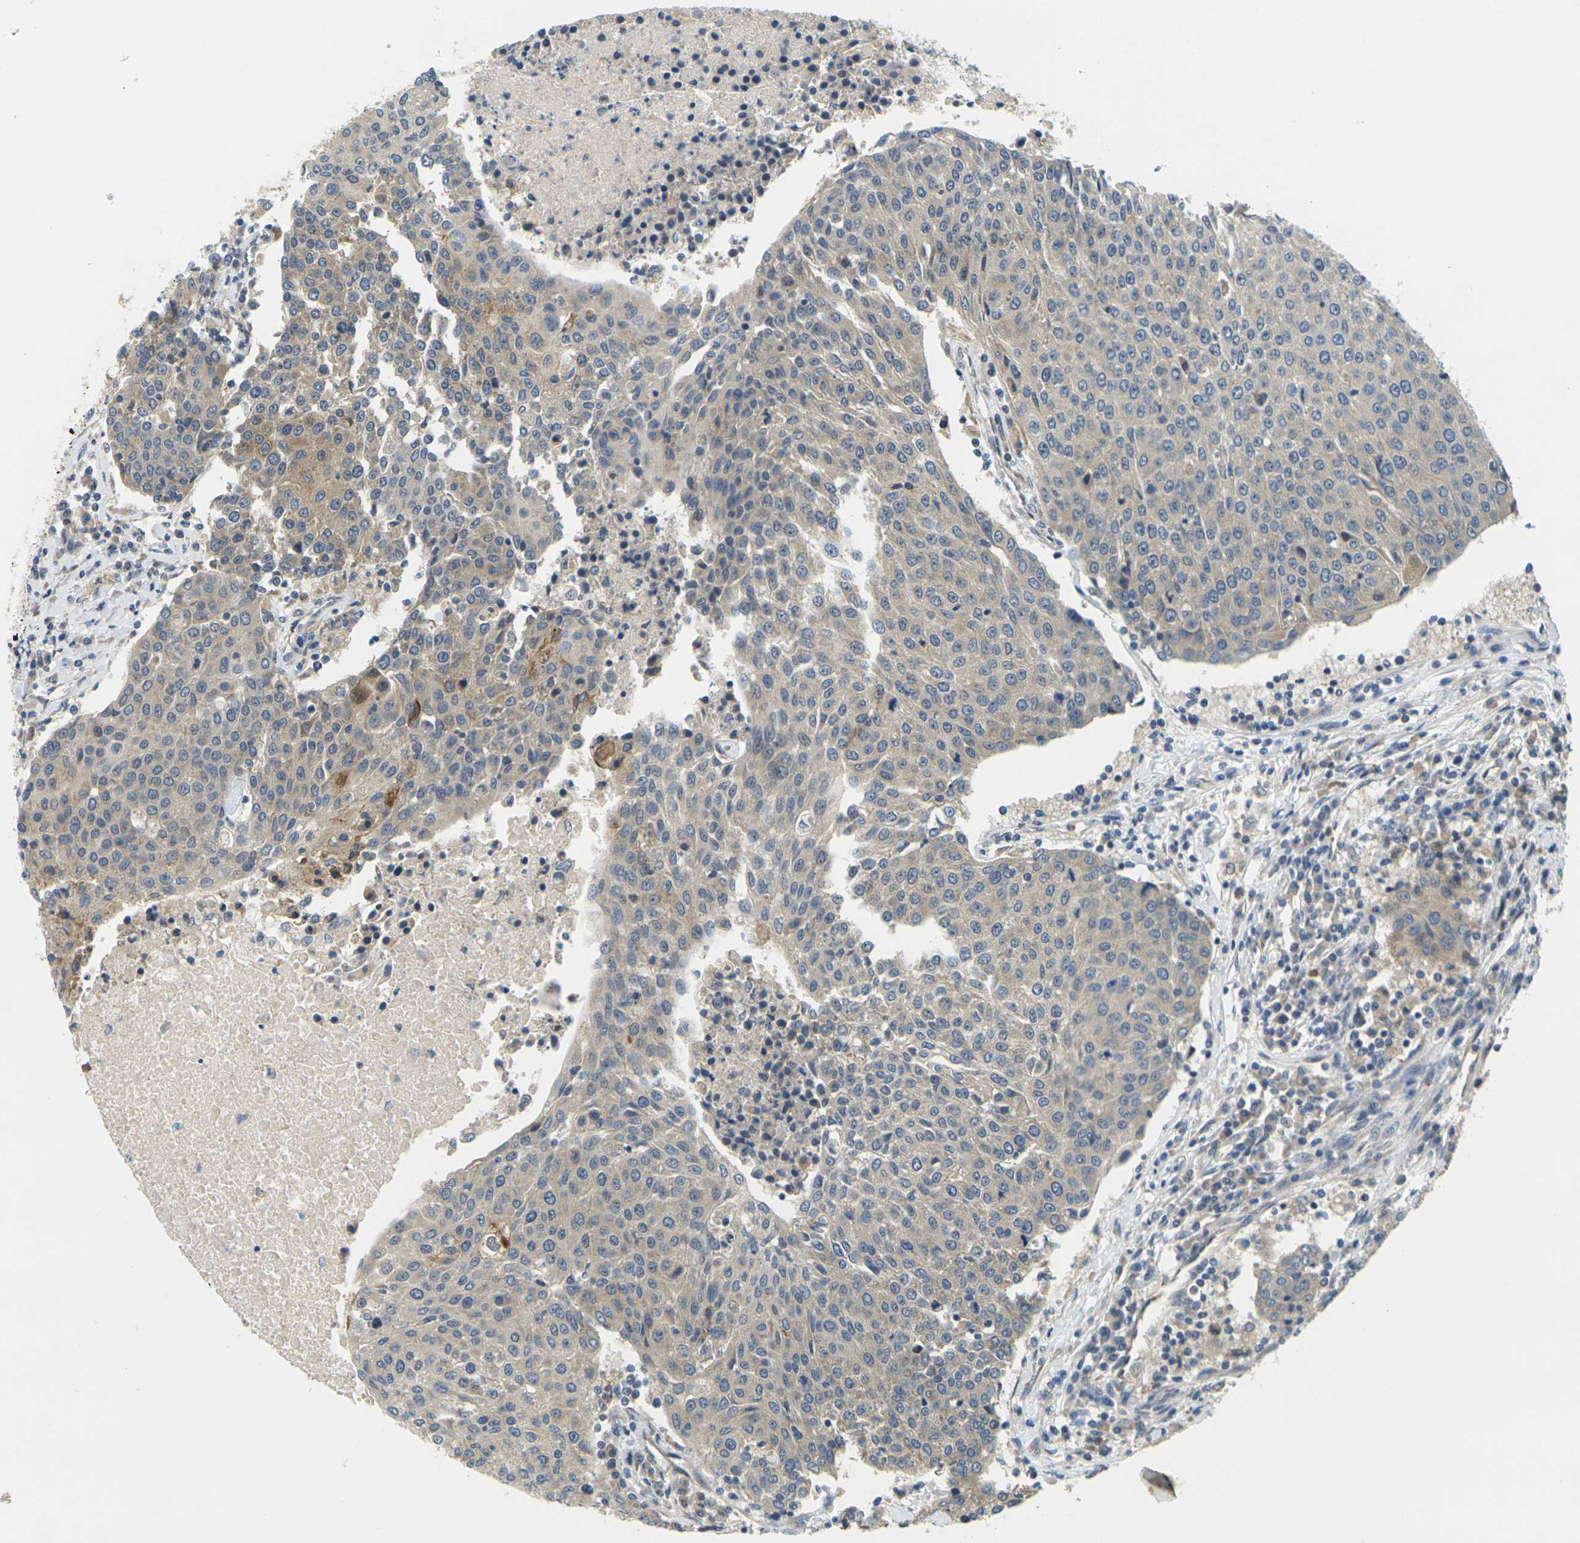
{"staining": {"intensity": "weak", "quantity": "25%-75%", "location": "cytoplasmic/membranous"}, "tissue": "urothelial cancer", "cell_type": "Tumor cells", "image_type": "cancer", "snomed": [{"axis": "morphology", "description": "Urothelial carcinoma, High grade"}, {"axis": "topography", "description": "Urinary bladder"}], "caption": "Immunohistochemistry image of human urothelial cancer stained for a protein (brown), which shows low levels of weak cytoplasmic/membranous staining in about 25%-75% of tumor cells.", "gene": "MINAR2", "patient": {"sex": "female", "age": 85}}